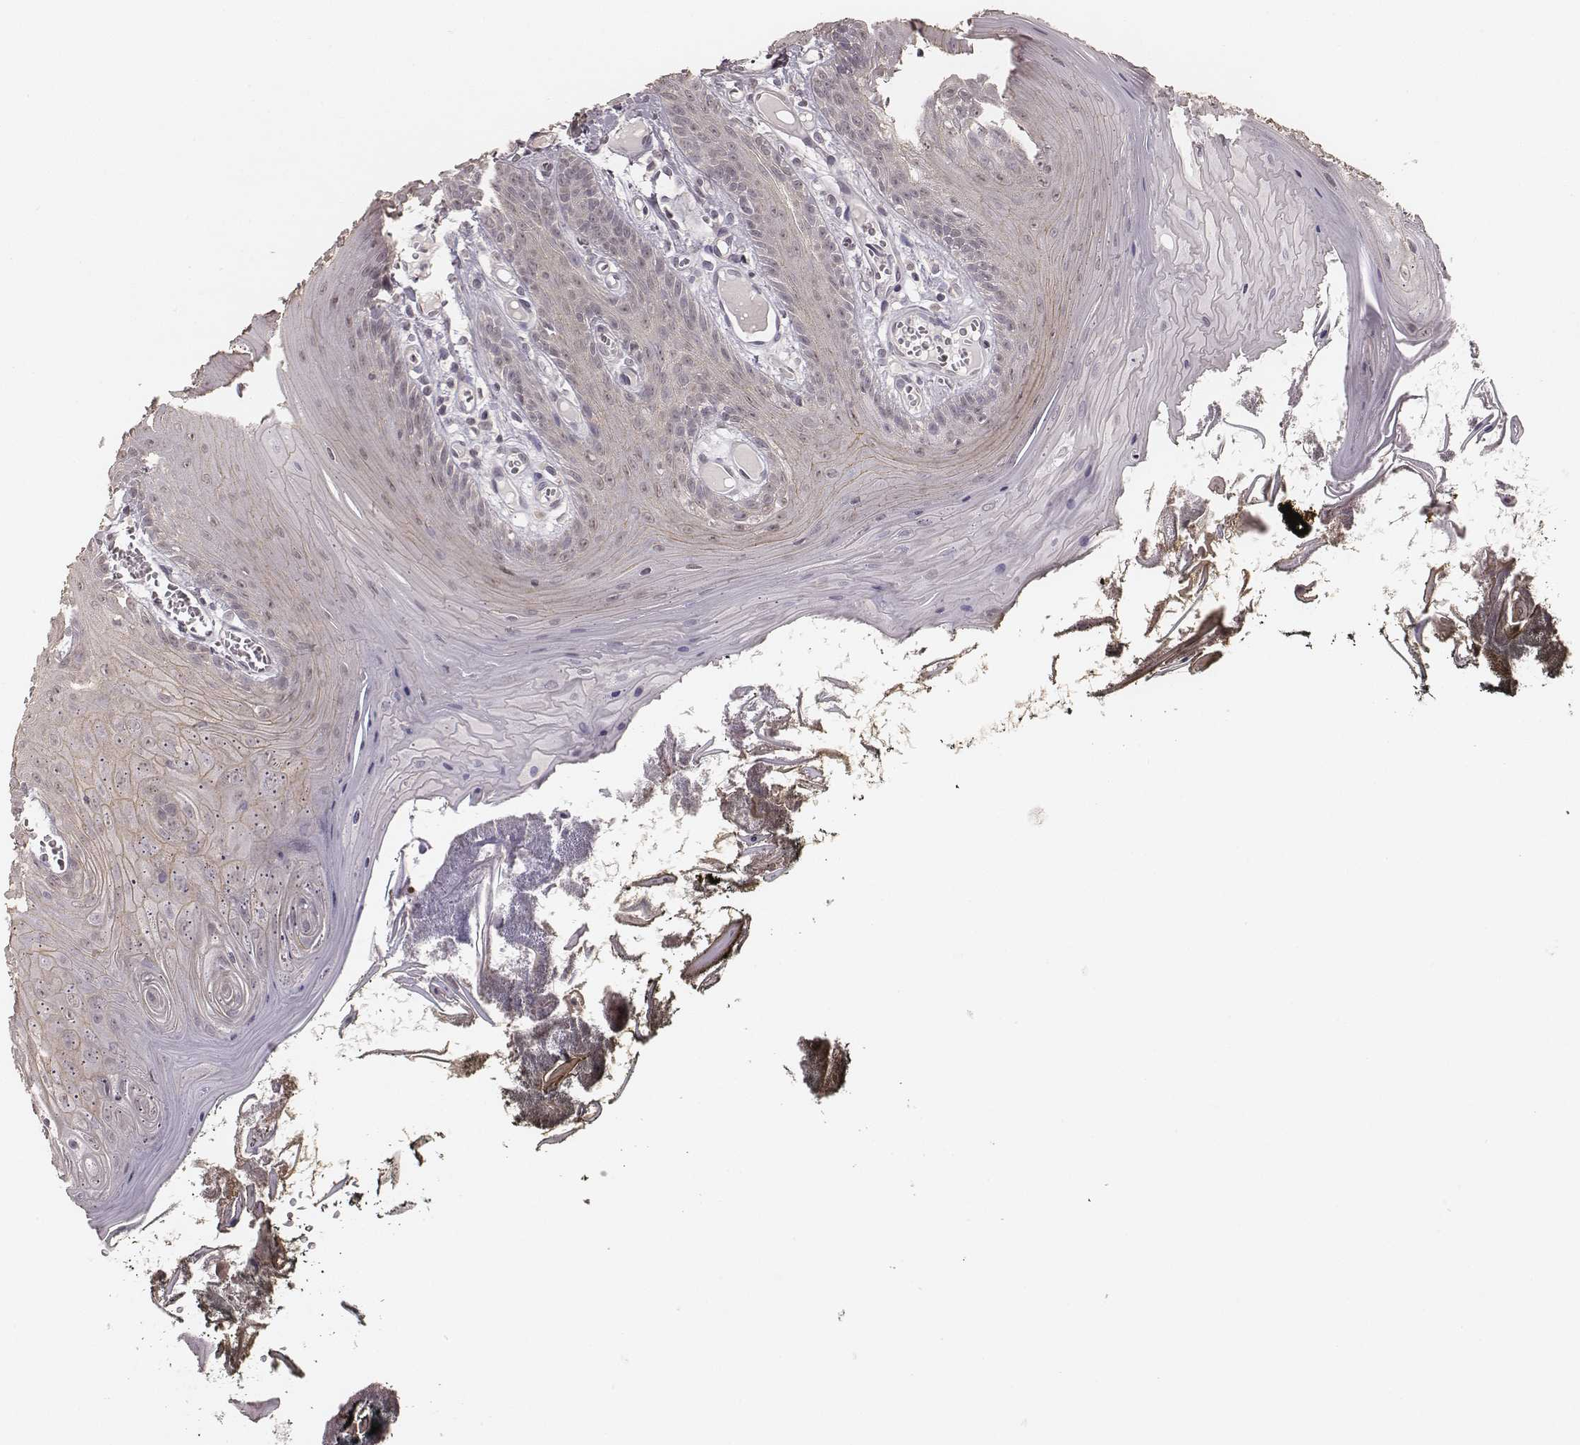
{"staining": {"intensity": "weak", "quantity": ">75%", "location": "cytoplasmic/membranous"}, "tissue": "oral mucosa", "cell_type": "Squamous epithelial cells", "image_type": "normal", "snomed": [{"axis": "morphology", "description": "Normal tissue, NOS"}, {"axis": "topography", "description": "Oral tissue"}], "caption": "Benign oral mucosa shows weak cytoplasmic/membranous expression in approximately >75% of squamous epithelial cells, visualized by immunohistochemistry. (Stains: DAB (3,3'-diaminobenzidine) in brown, nuclei in blue, Microscopy: brightfield microscopy at high magnification).", "gene": "LY6K", "patient": {"sex": "male", "age": 9}}